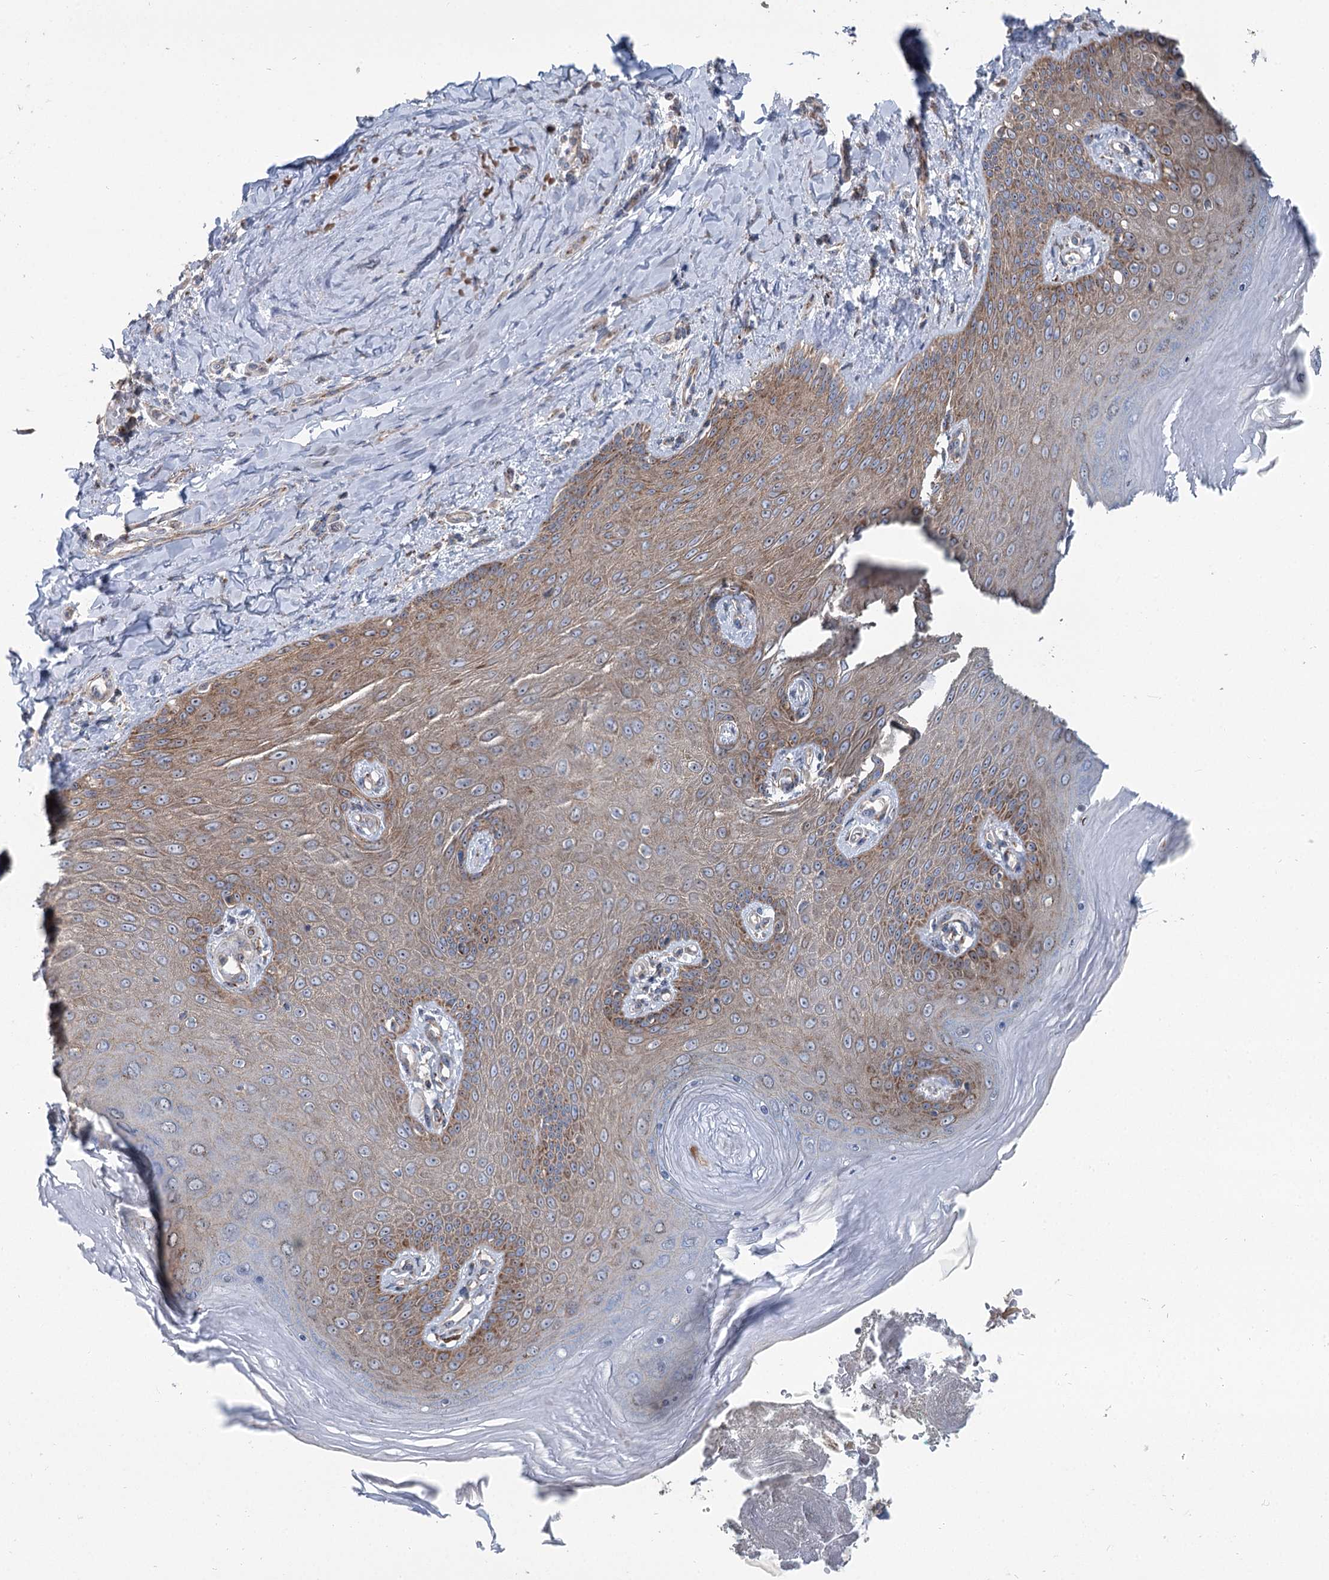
{"staining": {"intensity": "moderate", "quantity": ">75%", "location": "cytoplasmic/membranous"}, "tissue": "skin", "cell_type": "Epidermal cells", "image_type": "normal", "snomed": [{"axis": "morphology", "description": "Normal tissue, NOS"}, {"axis": "topography", "description": "Anal"}], "caption": "Protein staining demonstrates moderate cytoplasmic/membranous expression in about >75% of epidermal cells in normal skin.", "gene": "MARK2", "patient": {"sex": "male", "age": 78}}